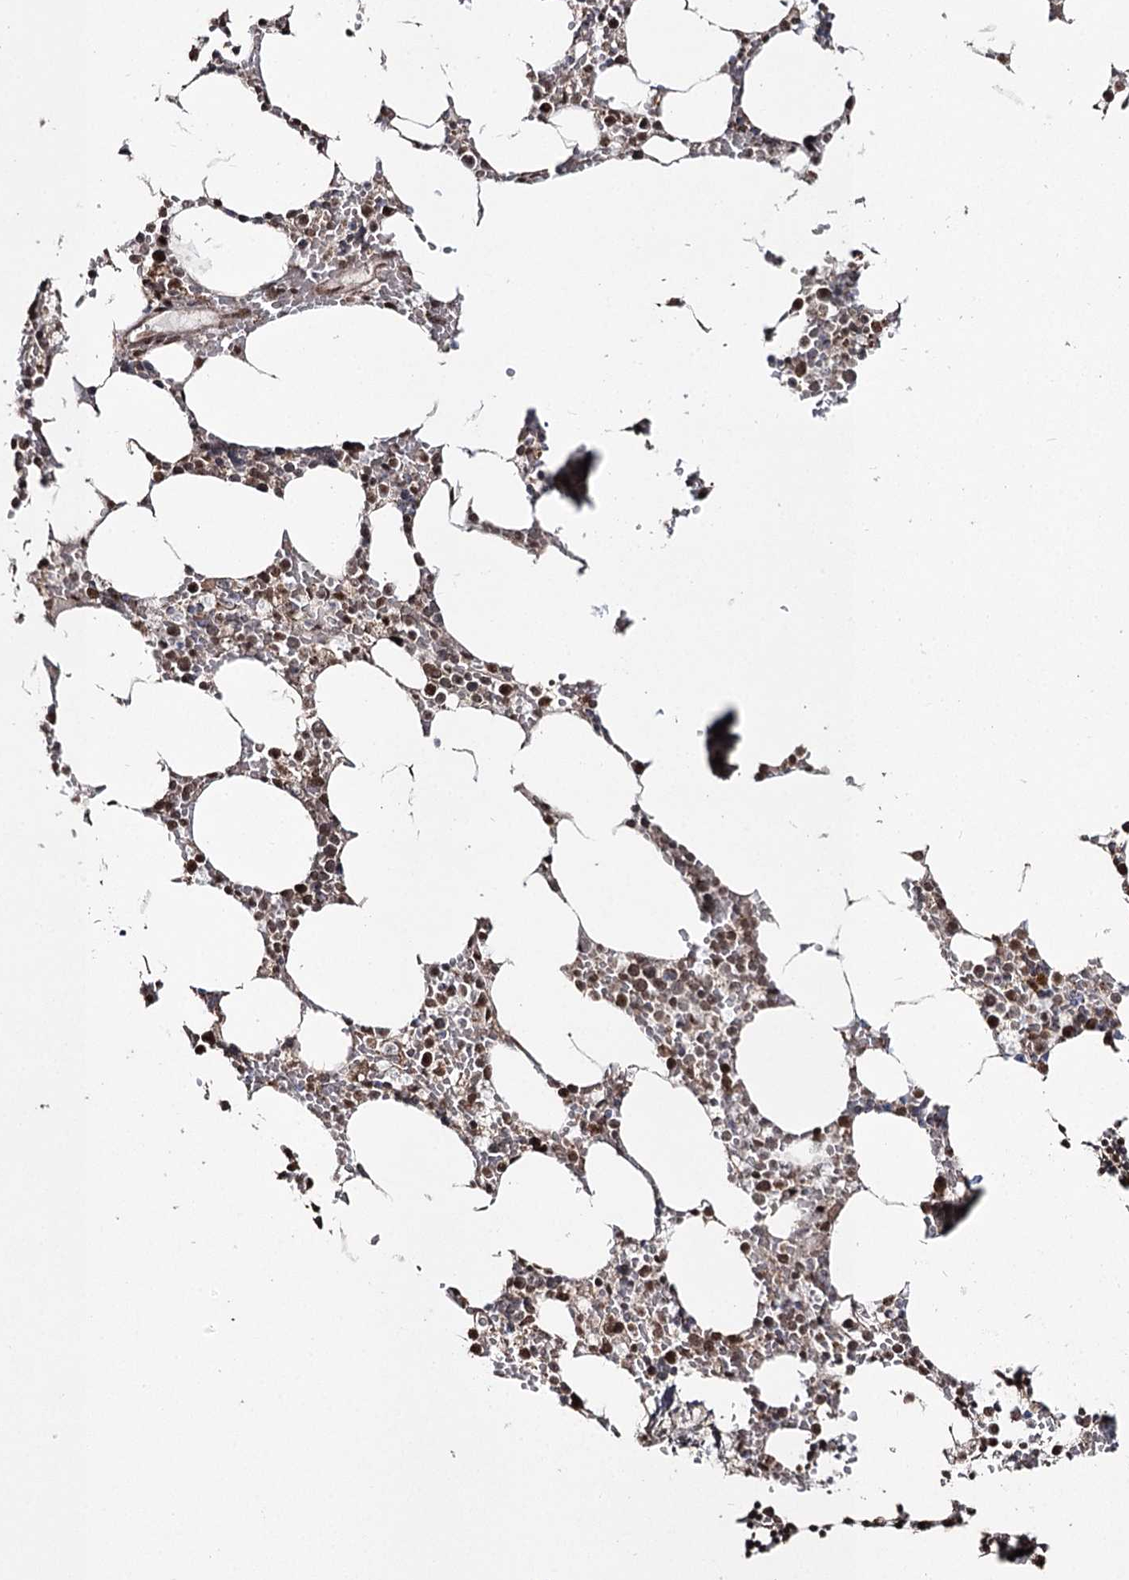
{"staining": {"intensity": "moderate", "quantity": ">75%", "location": "cytoplasmic/membranous"}, "tissue": "bone marrow", "cell_type": "Hematopoietic cells", "image_type": "normal", "snomed": [{"axis": "morphology", "description": "Normal tissue, NOS"}, {"axis": "topography", "description": "Bone marrow"}], "caption": "Moderate cytoplasmic/membranous protein positivity is appreciated in approximately >75% of hematopoietic cells in bone marrow. The staining was performed using DAB, with brown indicating positive protein expression. Nuclei are stained blue with hematoxylin.", "gene": "PDHX", "patient": {"sex": "male", "age": 70}}